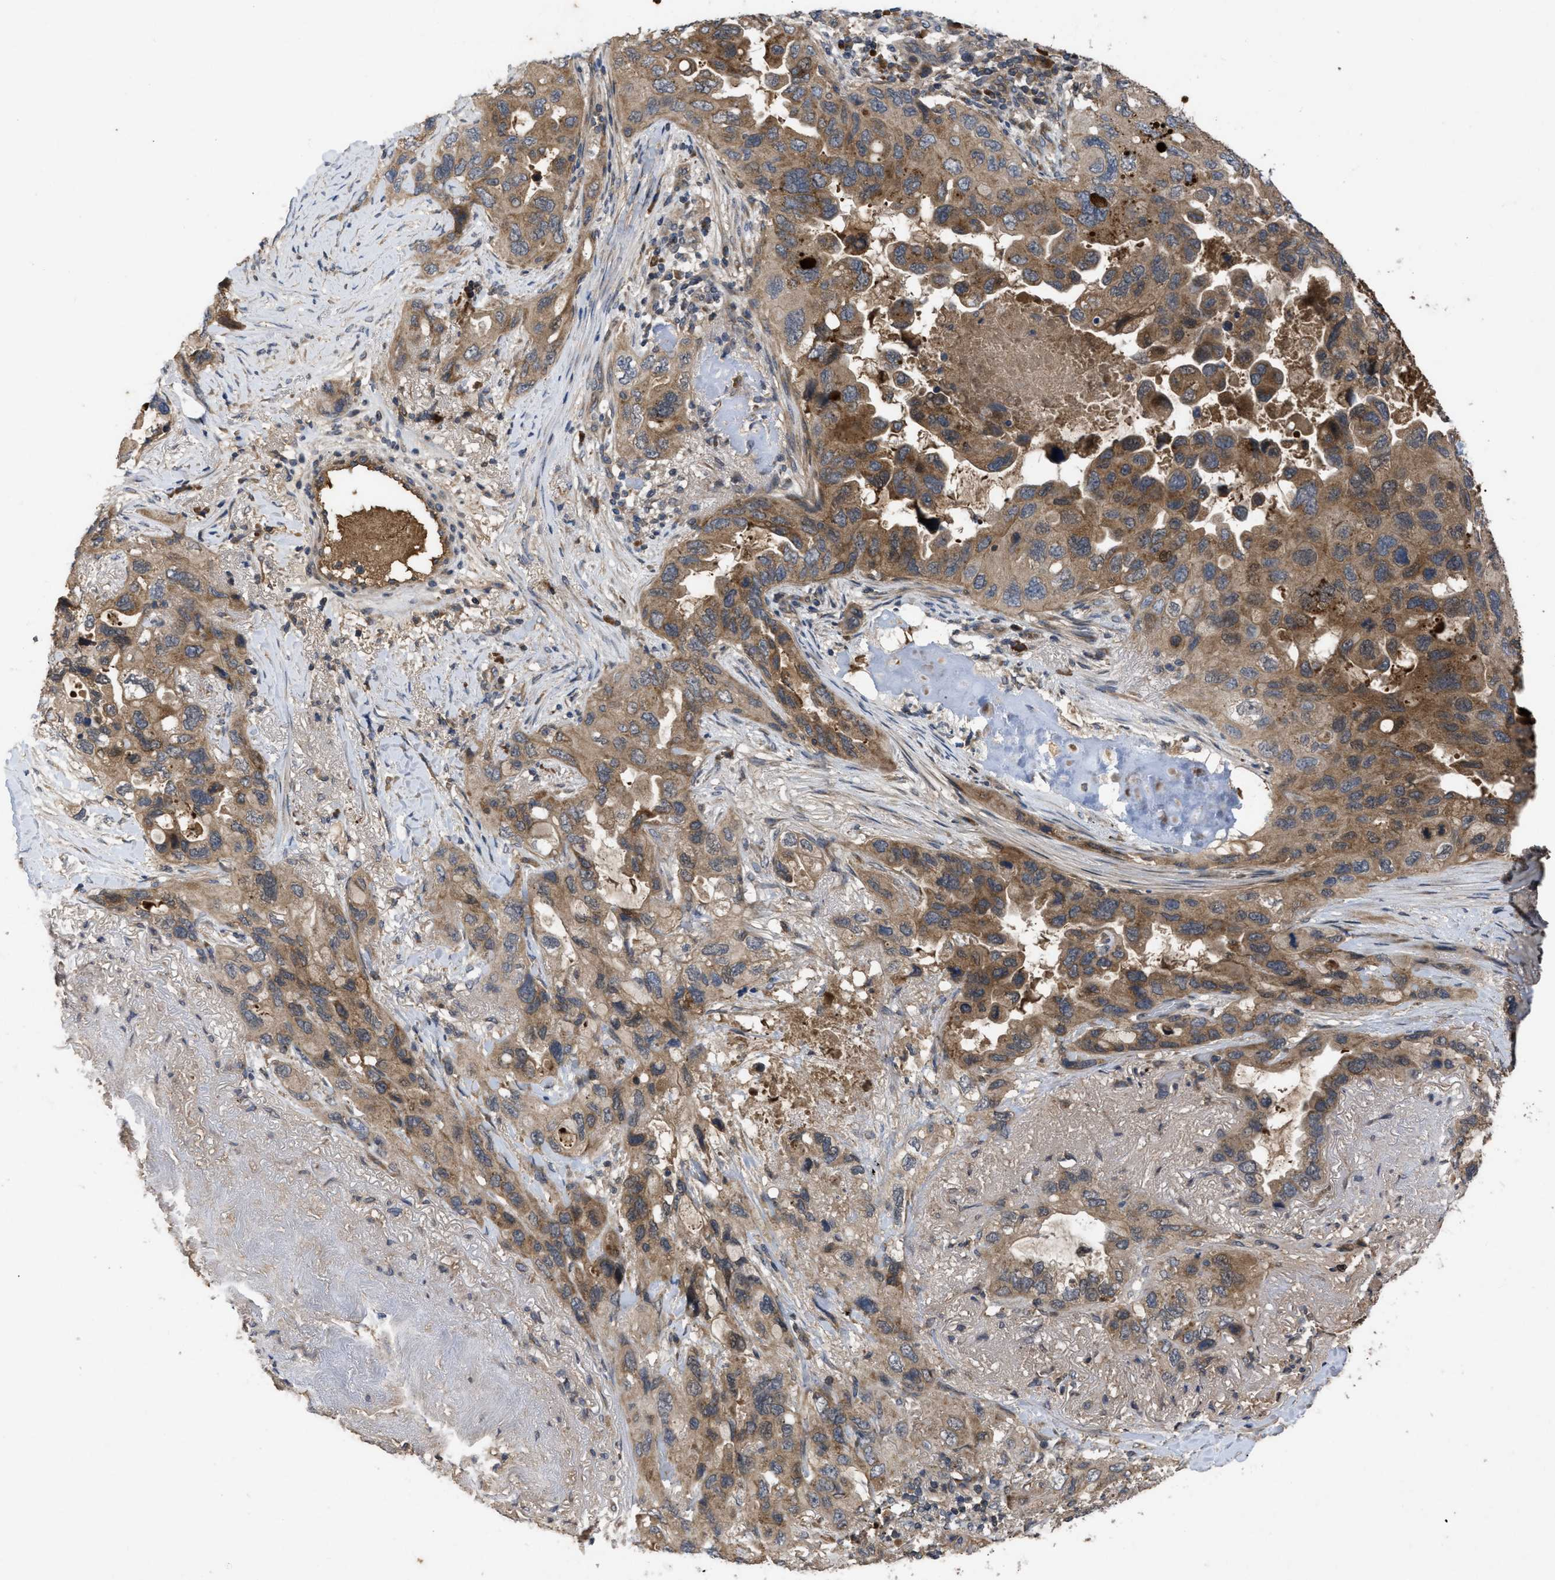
{"staining": {"intensity": "moderate", "quantity": ">75%", "location": "cytoplasmic/membranous"}, "tissue": "lung cancer", "cell_type": "Tumor cells", "image_type": "cancer", "snomed": [{"axis": "morphology", "description": "Squamous cell carcinoma, NOS"}, {"axis": "topography", "description": "Lung"}], "caption": "A medium amount of moderate cytoplasmic/membranous positivity is appreciated in approximately >75% of tumor cells in lung cancer (squamous cell carcinoma) tissue.", "gene": "RAB2A", "patient": {"sex": "female", "age": 73}}